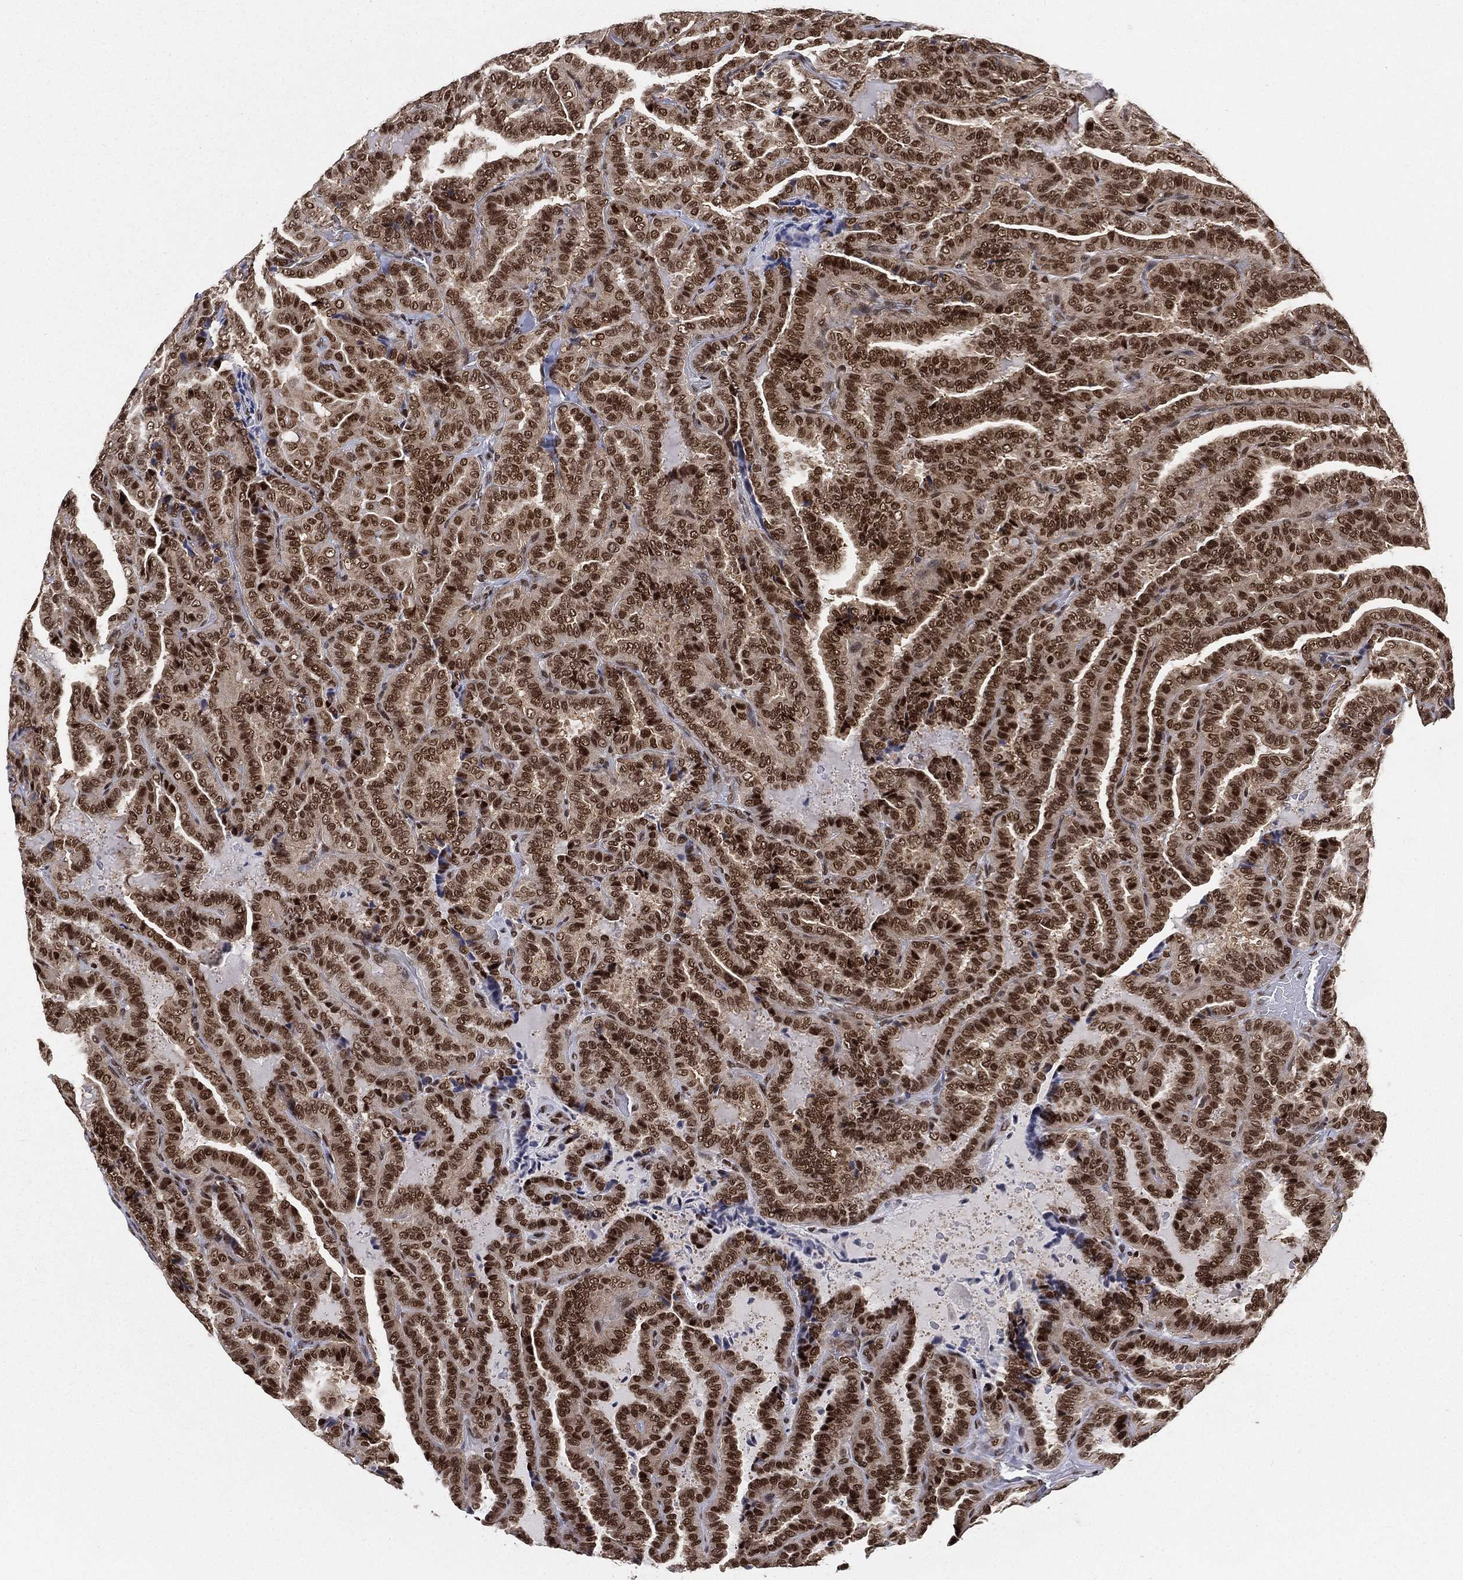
{"staining": {"intensity": "strong", "quantity": ">75%", "location": "nuclear"}, "tissue": "thyroid cancer", "cell_type": "Tumor cells", "image_type": "cancer", "snomed": [{"axis": "morphology", "description": "Papillary adenocarcinoma, NOS"}, {"axis": "topography", "description": "Thyroid gland"}], "caption": "About >75% of tumor cells in thyroid papillary adenocarcinoma display strong nuclear protein positivity as visualized by brown immunohistochemical staining.", "gene": "FUBP3", "patient": {"sex": "female", "age": 39}}